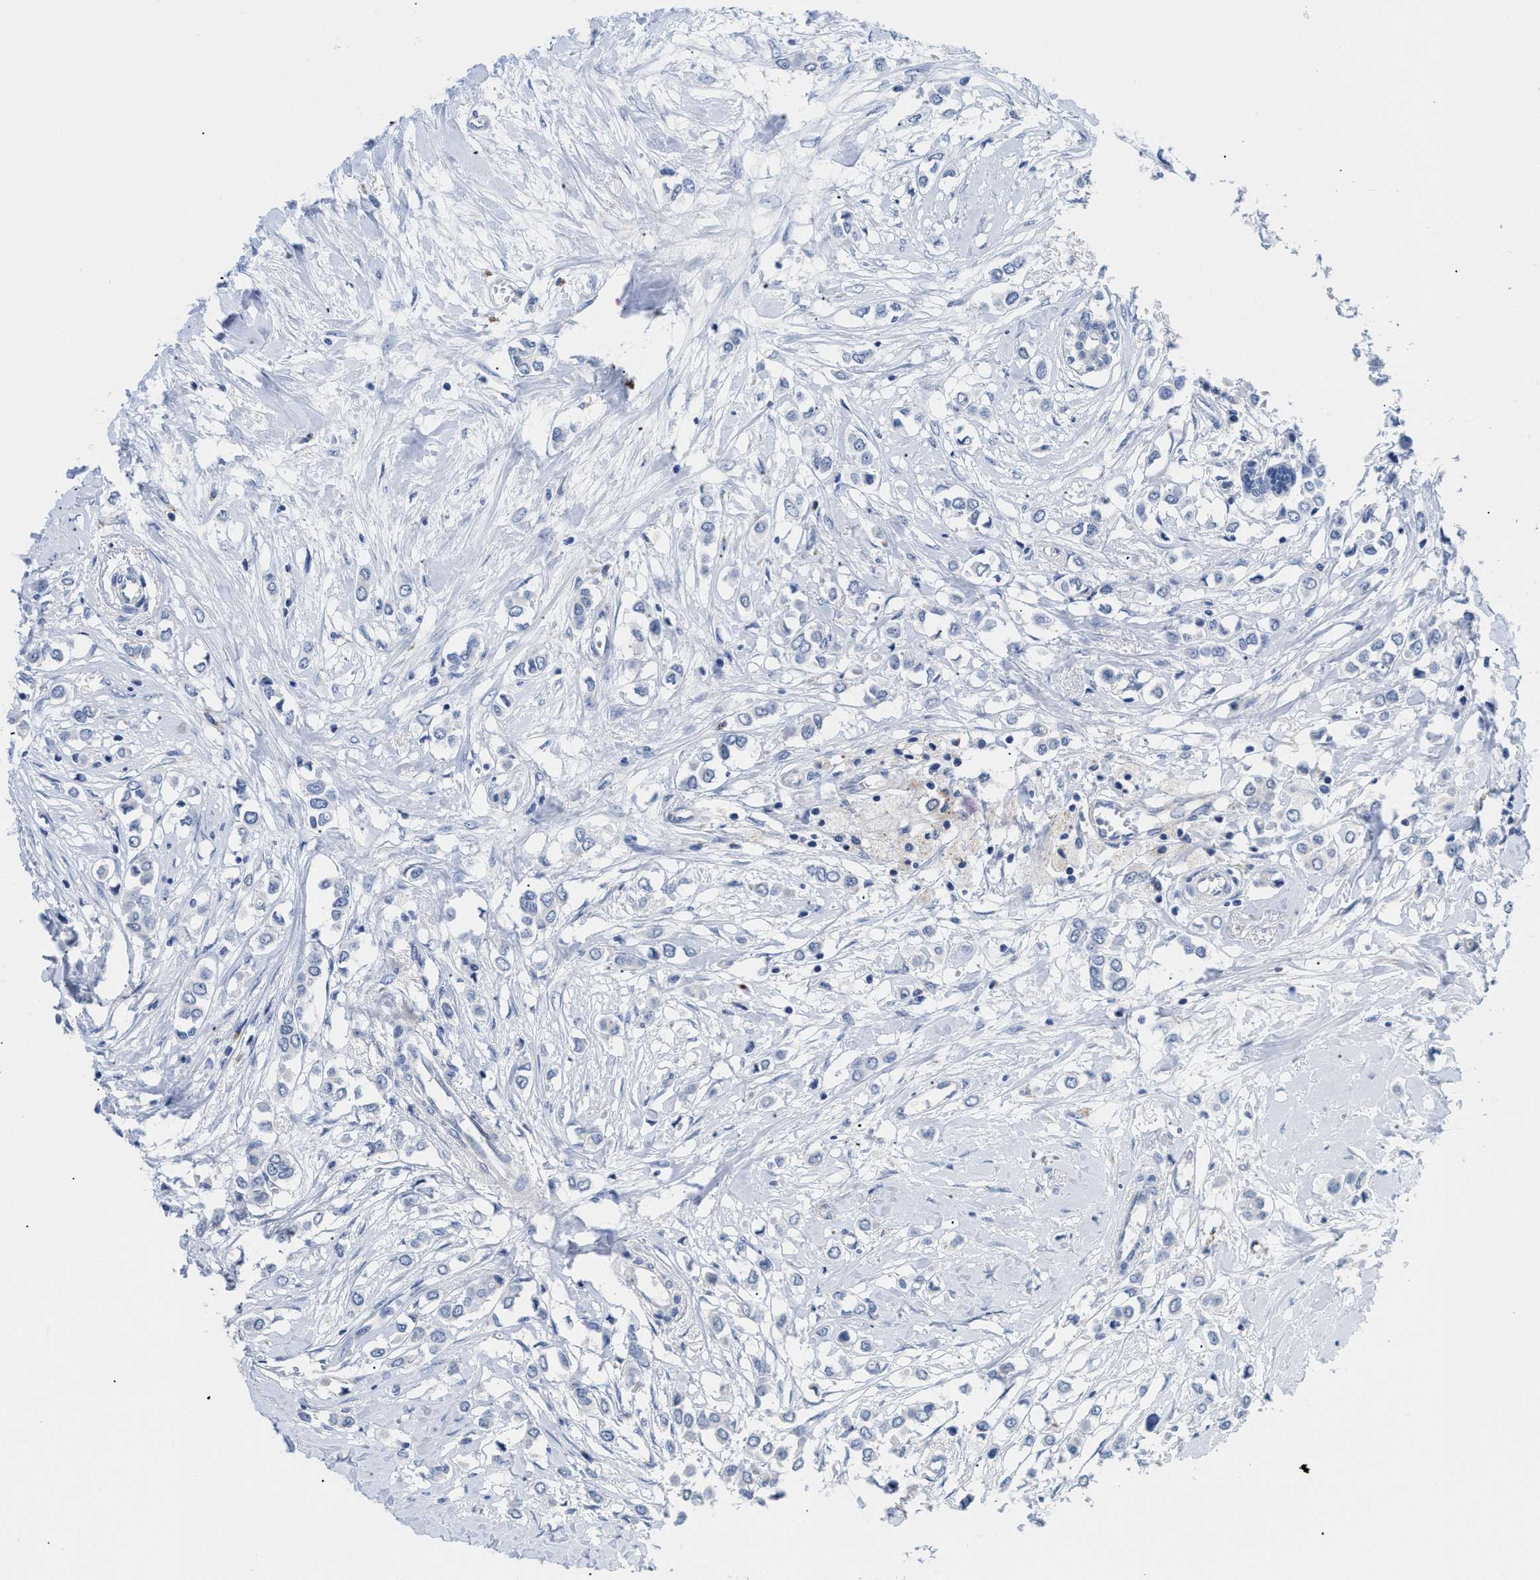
{"staining": {"intensity": "negative", "quantity": "none", "location": "none"}, "tissue": "breast cancer", "cell_type": "Tumor cells", "image_type": "cancer", "snomed": [{"axis": "morphology", "description": "Lobular carcinoma"}, {"axis": "topography", "description": "Breast"}], "caption": "Immunohistochemical staining of human breast cancer (lobular carcinoma) shows no significant expression in tumor cells.", "gene": "APOBEC2", "patient": {"sex": "female", "age": 51}}